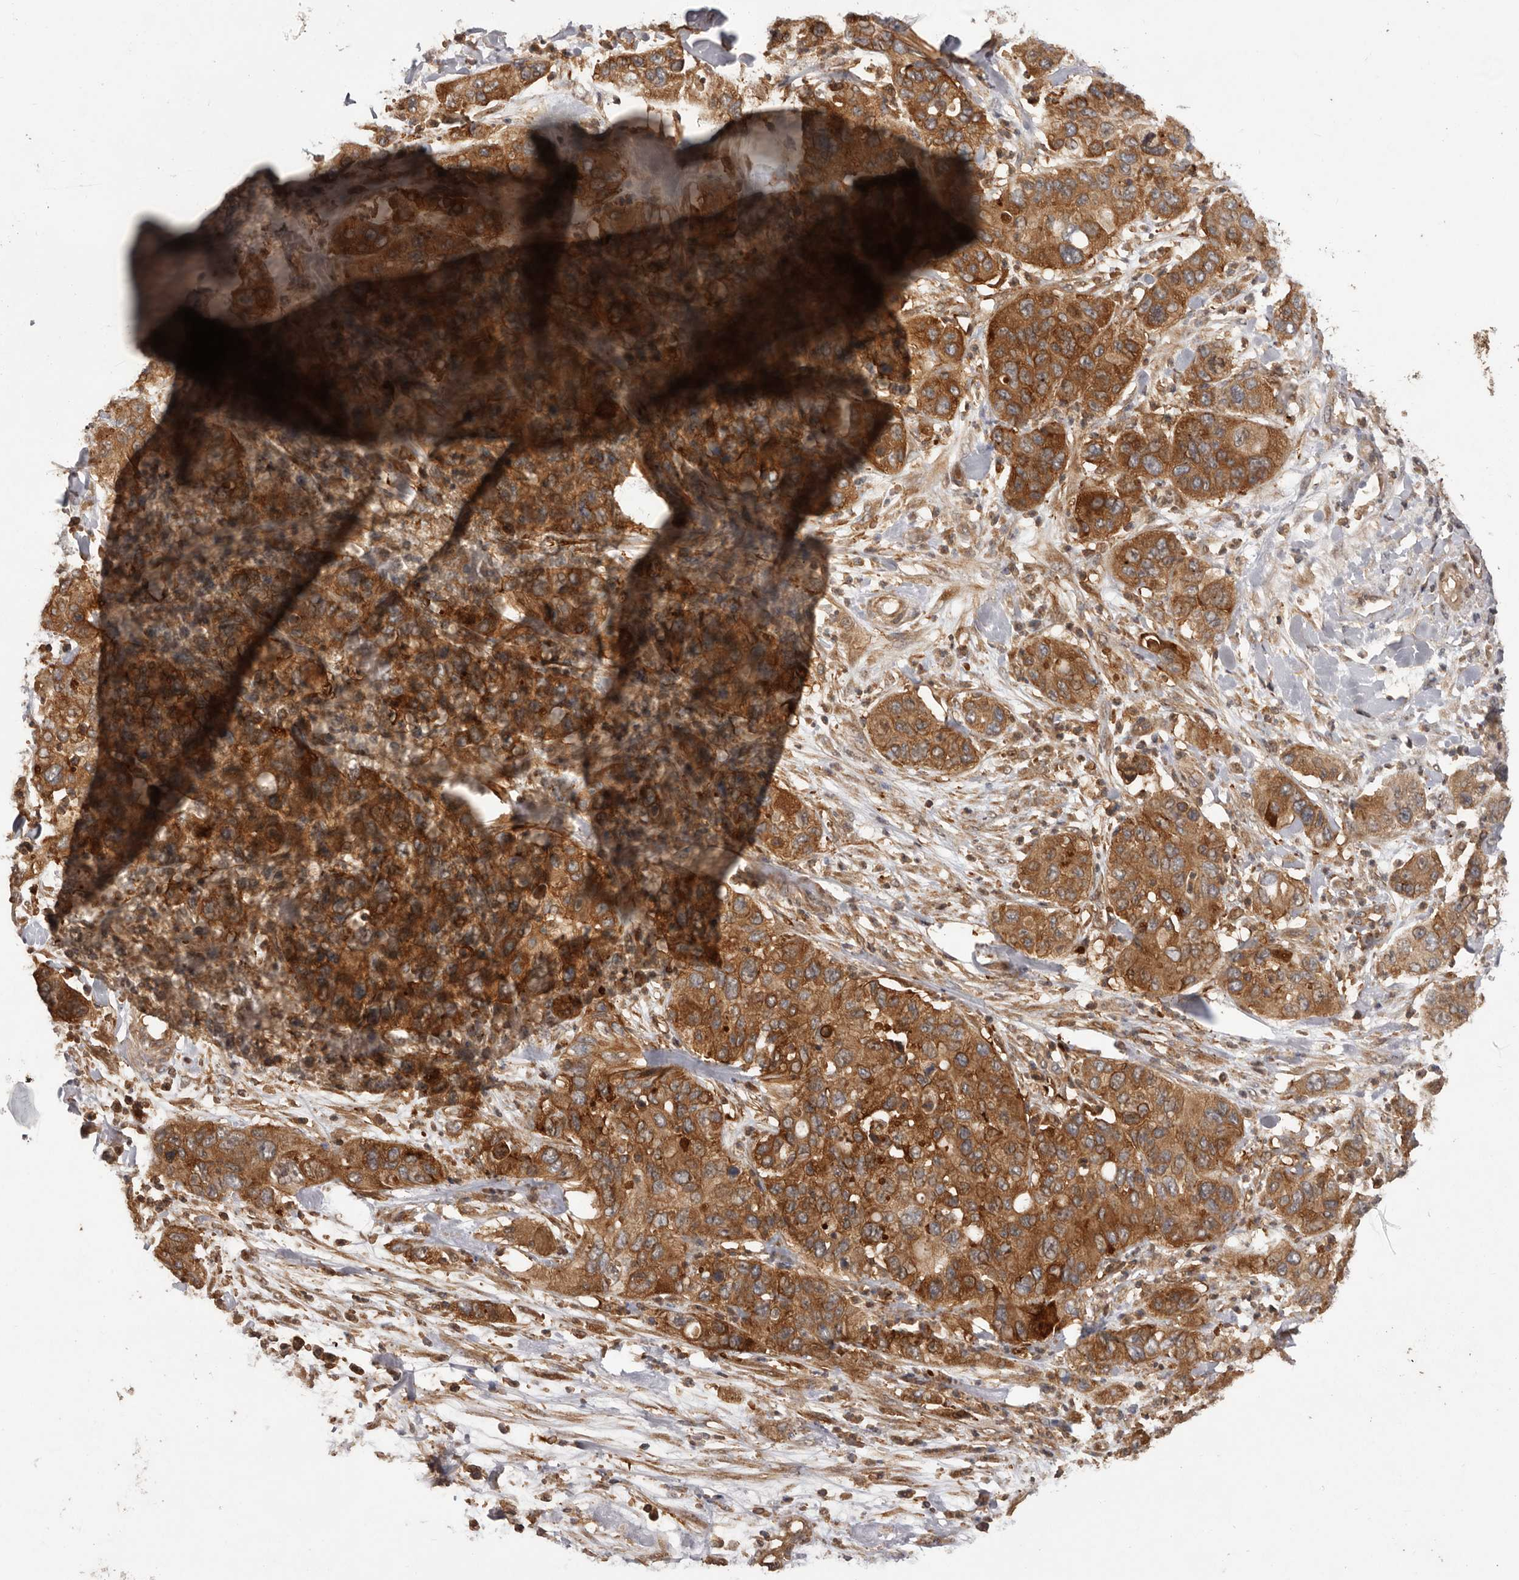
{"staining": {"intensity": "strong", "quantity": ">75%", "location": "cytoplasmic/membranous"}, "tissue": "pancreatic cancer", "cell_type": "Tumor cells", "image_type": "cancer", "snomed": [{"axis": "morphology", "description": "Adenocarcinoma, NOS"}, {"axis": "topography", "description": "Pancreas"}], "caption": "Immunohistochemical staining of adenocarcinoma (pancreatic) demonstrates strong cytoplasmic/membranous protein staining in approximately >75% of tumor cells.", "gene": "SLC22A3", "patient": {"sex": "female", "age": 71}}